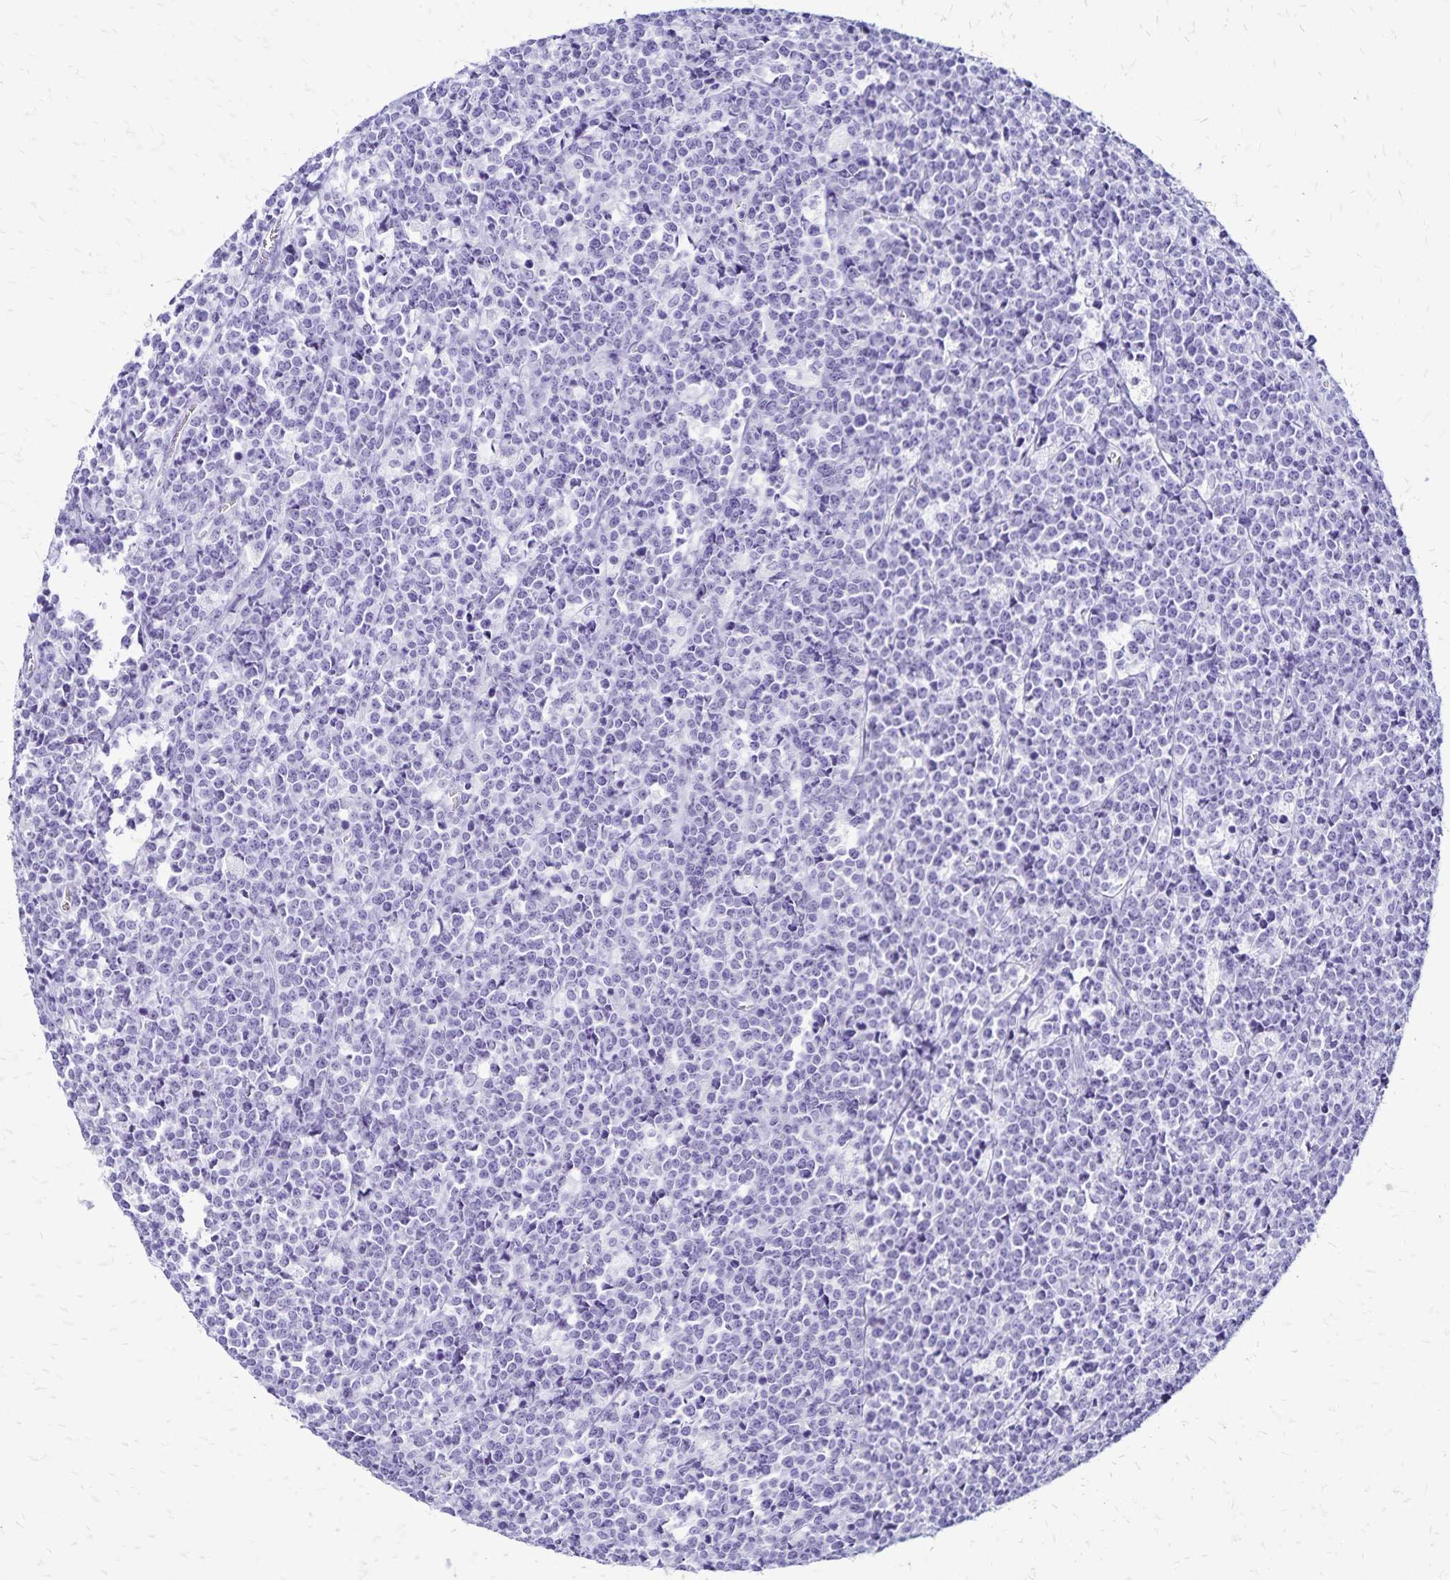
{"staining": {"intensity": "negative", "quantity": "none", "location": "none"}, "tissue": "lymphoma", "cell_type": "Tumor cells", "image_type": "cancer", "snomed": [{"axis": "morphology", "description": "Malignant lymphoma, non-Hodgkin's type, High grade"}, {"axis": "topography", "description": "Small intestine"}], "caption": "IHC micrograph of human high-grade malignant lymphoma, non-Hodgkin's type stained for a protein (brown), which displays no positivity in tumor cells. The staining is performed using DAB (3,3'-diaminobenzidine) brown chromogen with nuclei counter-stained in using hematoxylin.", "gene": "LIN28B", "patient": {"sex": "female", "age": 56}}